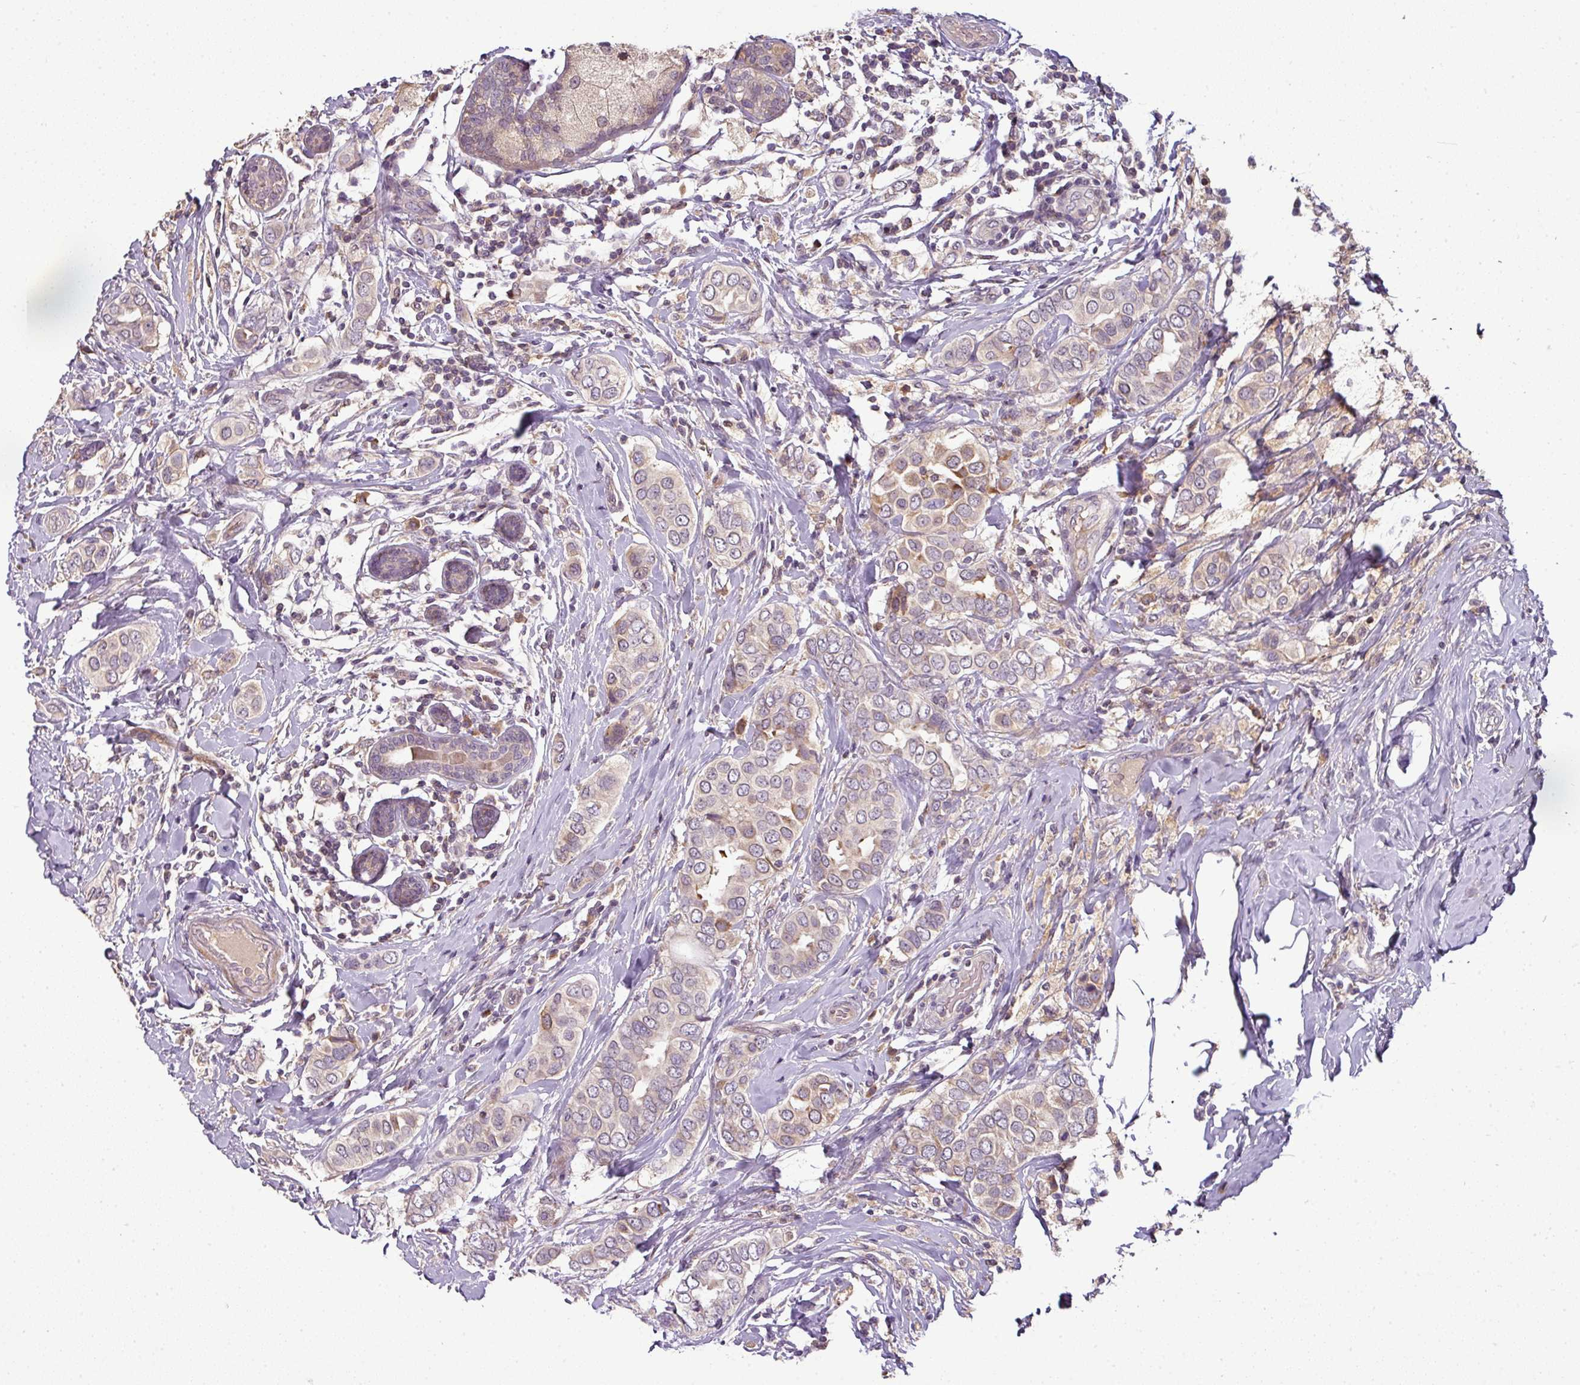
{"staining": {"intensity": "moderate", "quantity": "25%-75%", "location": "cytoplasmic/membranous"}, "tissue": "breast cancer", "cell_type": "Tumor cells", "image_type": "cancer", "snomed": [{"axis": "morphology", "description": "Lobular carcinoma"}, {"axis": "topography", "description": "Breast"}], "caption": "Immunohistochemical staining of human breast cancer demonstrates medium levels of moderate cytoplasmic/membranous expression in about 25%-75% of tumor cells.", "gene": "SPCS3", "patient": {"sex": "female", "age": 51}}